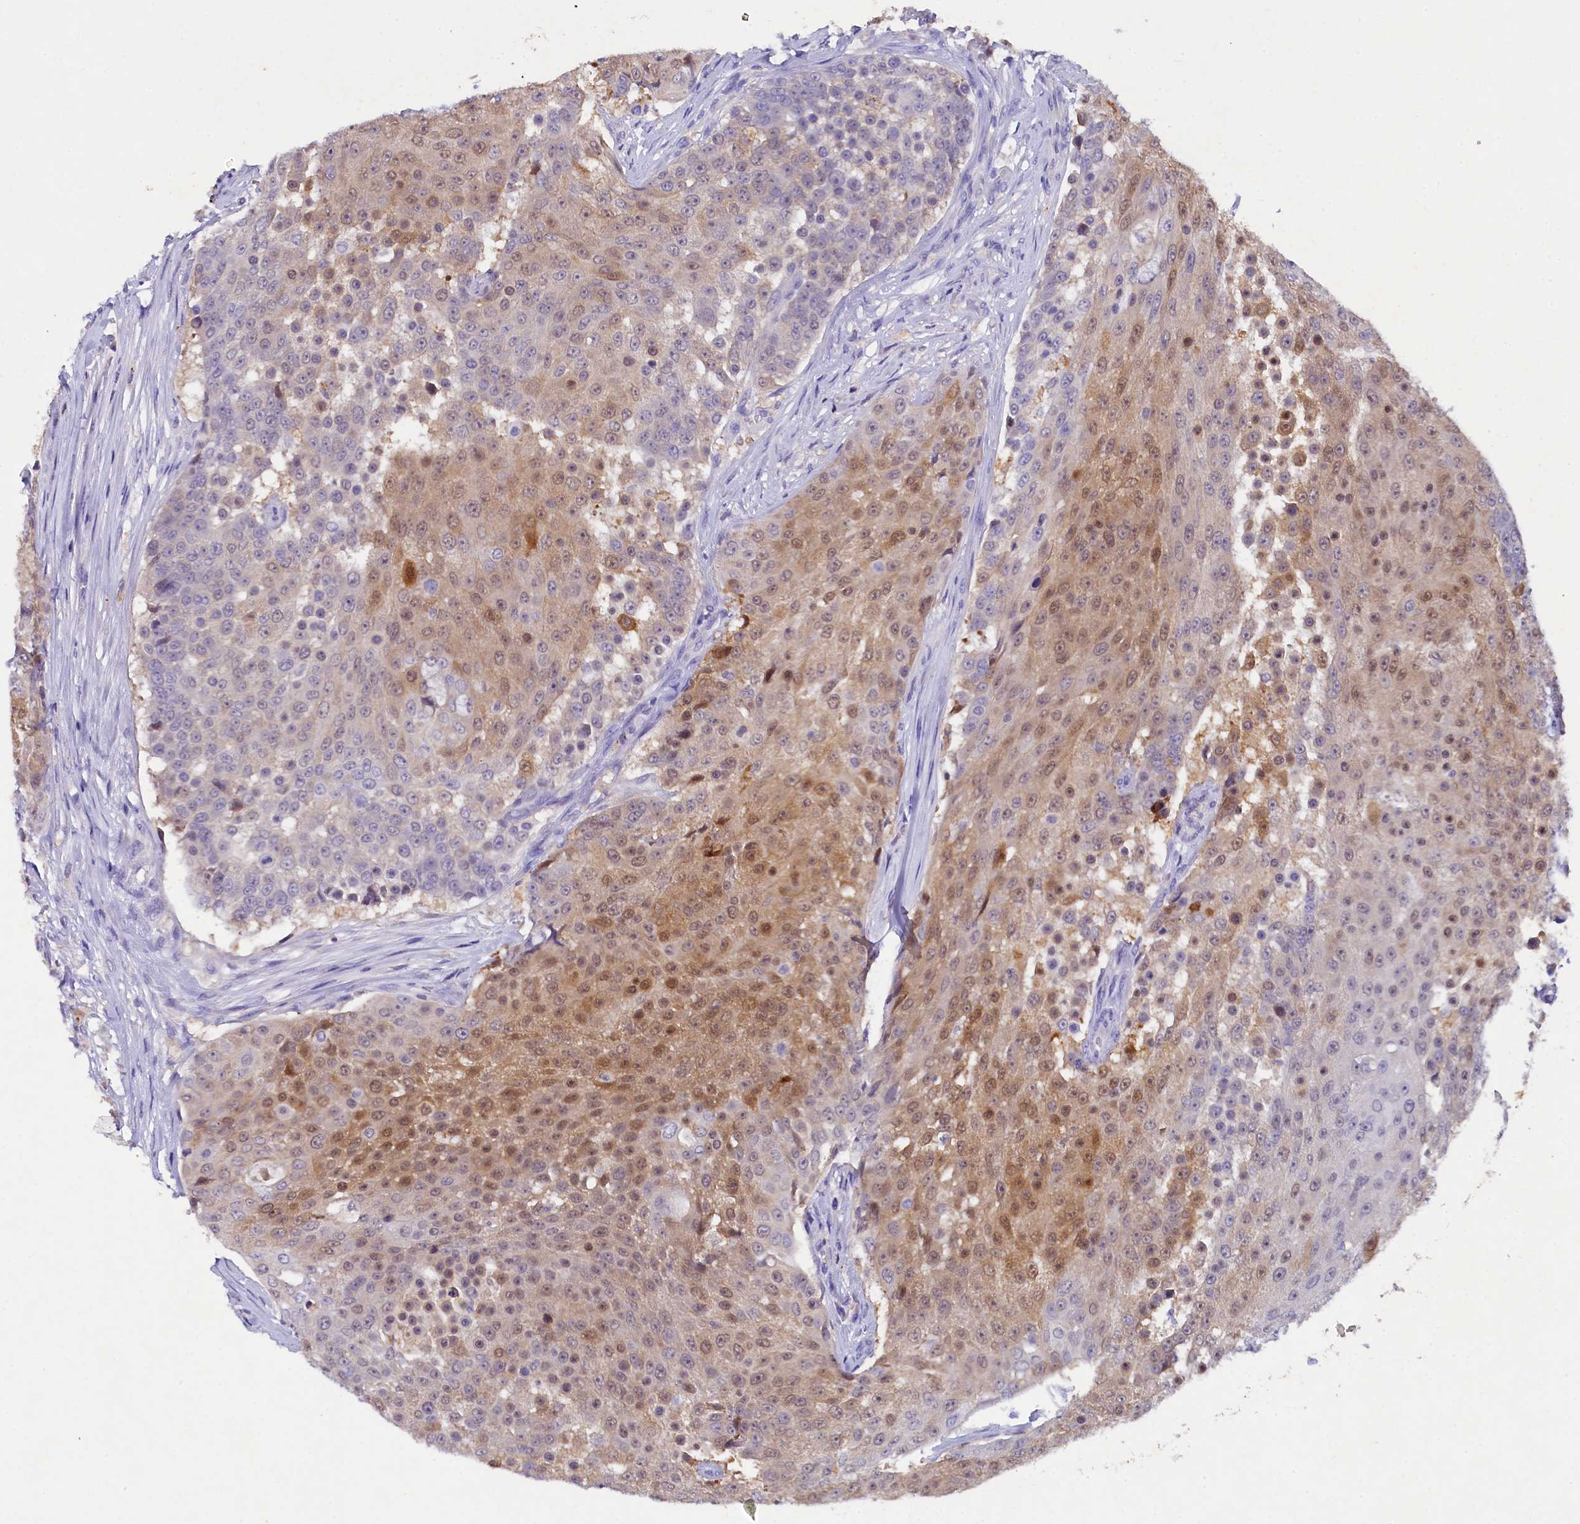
{"staining": {"intensity": "moderate", "quantity": "25%-75%", "location": "cytoplasmic/membranous,nuclear"}, "tissue": "urothelial cancer", "cell_type": "Tumor cells", "image_type": "cancer", "snomed": [{"axis": "morphology", "description": "Urothelial carcinoma, High grade"}, {"axis": "topography", "description": "Urinary bladder"}], "caption": "The histopathology image shows a brown stain indicating the presence of a protein in the cytoplasmic/membranous and nuclear of tumor cells in urothelial cancer.", "gene": "TGDS", "patient": {"sex": "female", "age": 63}}